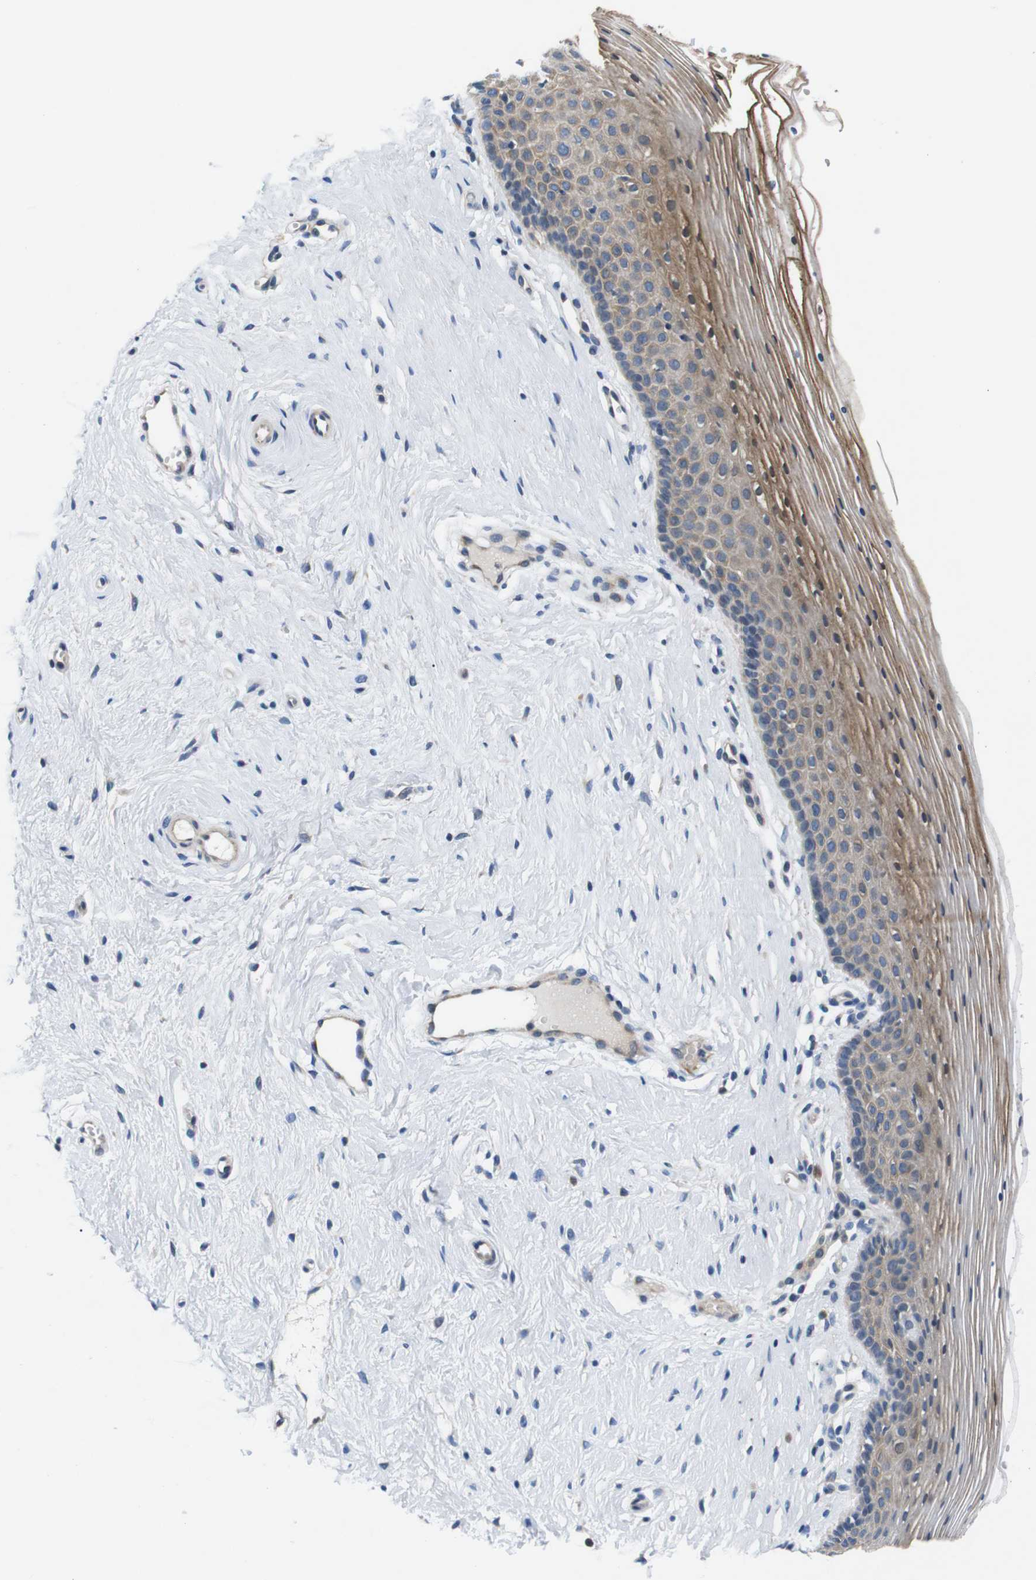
{"staining": {"intensity": "moderate", "quantity": "25%-75%", "location": "cytoplasmic/membranous"}, "tissue": "vagina", "cell_type": "Squamous epithelial cells", "image_type": "normal", "snomed": [{"axis": "morphology", "description": "Normal tissue, NOS"}, {"axis": "topography", "description": "Vagina"}], "caption": "Vagina stained with a brown dye reveals moderate cytoplasmic/membranous positive expression in approximately 25%-75% of squamous epithelial cells.", "gene": "JAK1", "patient": {"sex": "female", "age": 32}}